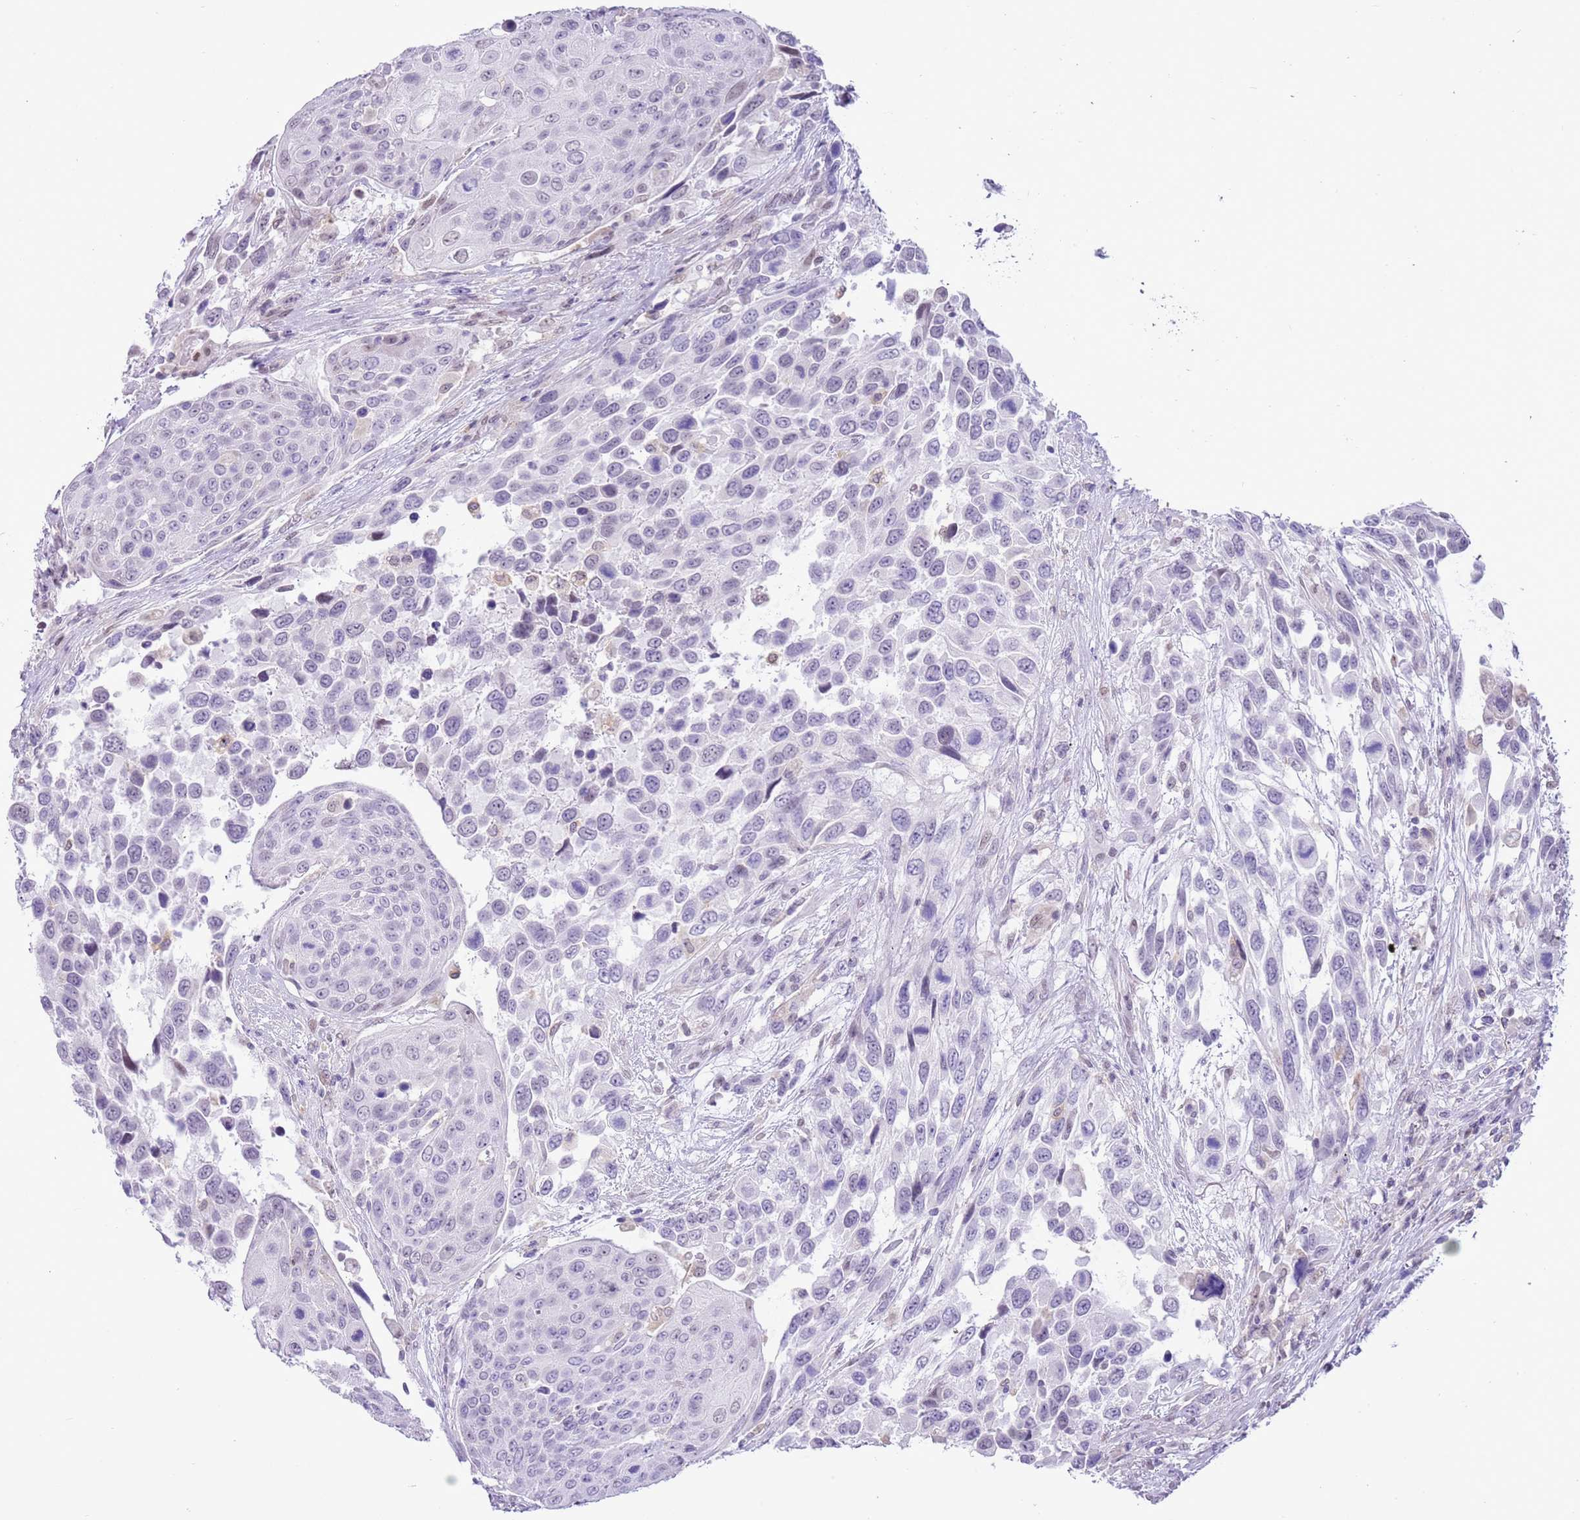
{"staining": {"intensity": "negative", "quantity": "none", "location": "none"}, "tissue": "urothelial cancer", "cell_type": "Tumor cells", "image_type": "cancer", "snomed": [{"axis": "morphology", "description": "Urothelial carcinoma, High grade"}, {"axis": "topography", "description": "Urinary bladder"}], "caption": "Urothelial carcinoma (high-grade) stained for a protein using IHC shows no staining tumor cells.", "gene": "PPP1R17", "patient": {"sex": "female", "age": 70}}